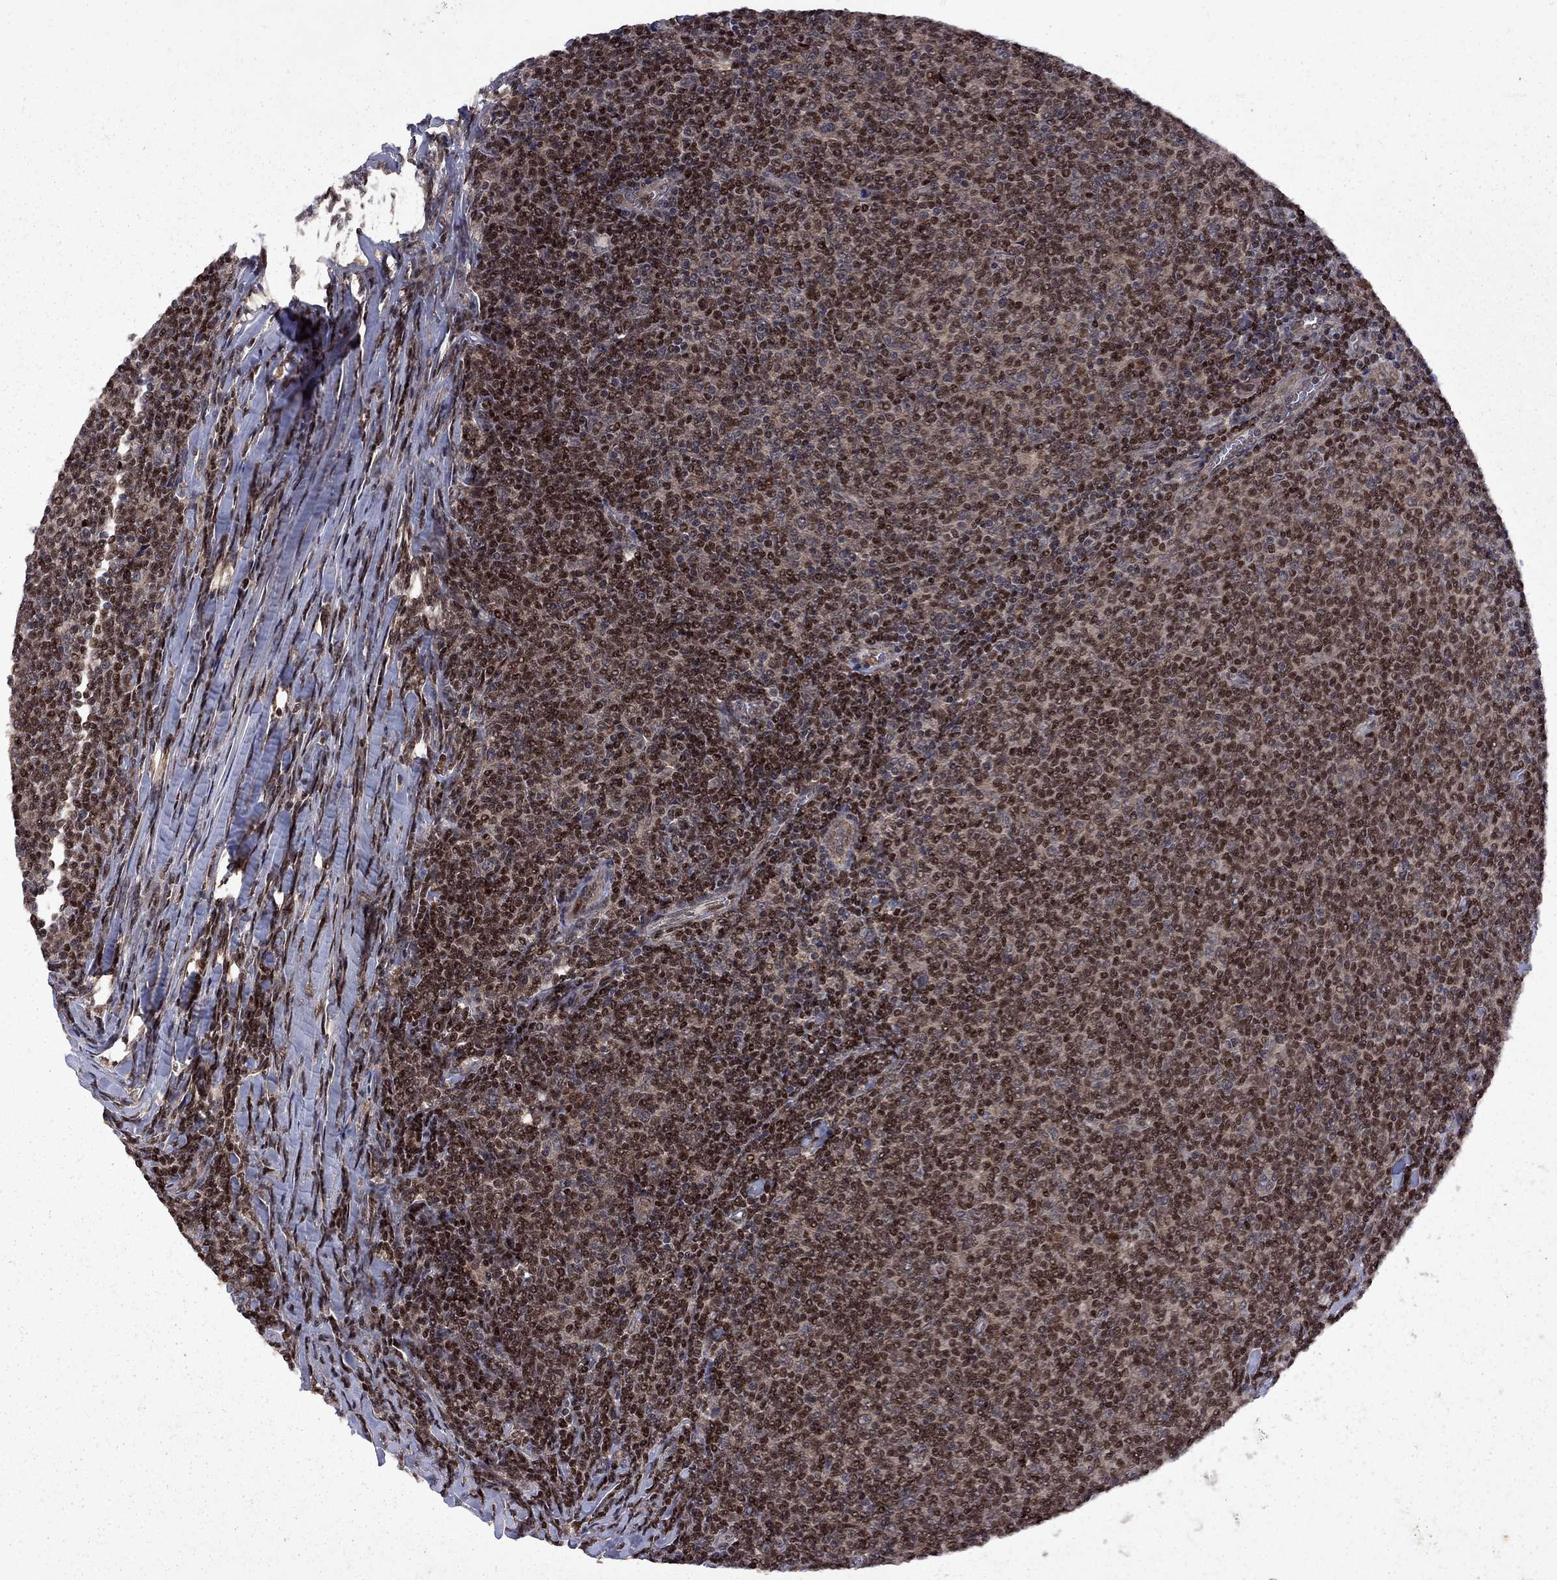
{"staining": {"intensity": "moderate", "quantity": ">75%", "location": "nuclear"}, "tissue": "lymphoma", "cell_type": "Tumor cells", "image_type": "cancer", "snomed": [{"axis": "morphology", "description": "Malignant lymphoma, non-Hodgkin's type, Low grade"}, {"axis": "topography", "description": "Lymph node"}], "caption": "The histopathology image shows immunohistochemical staining of lymphoma. There is moderate nuclear positivity is seen in approximately >75% of tumor cells.", "gene": "IPP", "patient": {"sex": "male", "age": 52}}